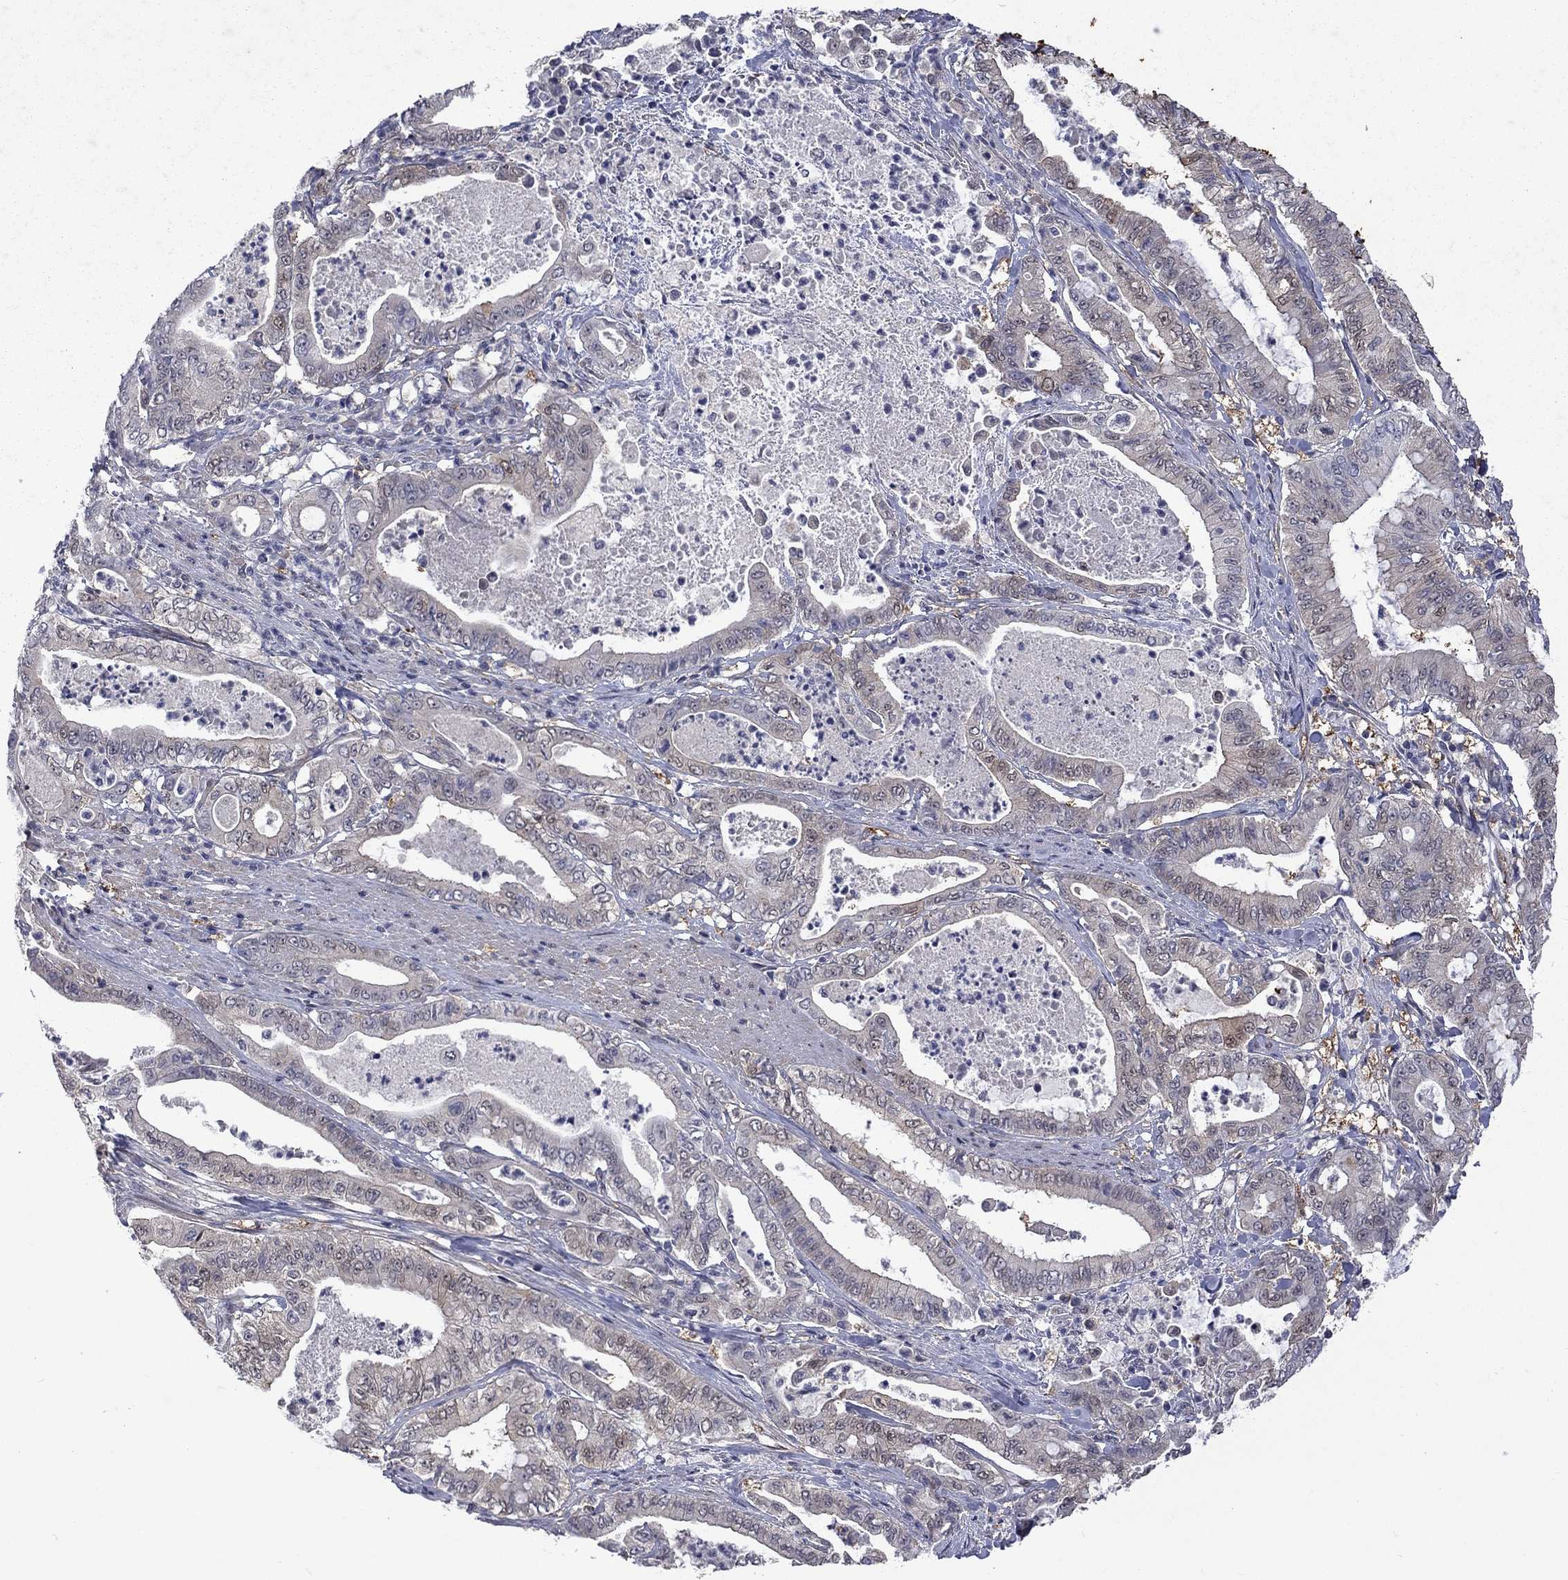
{"staining": {"intensity": "negative", "quantity": "none", "location": "none"}, "tissue": "pancreatic cancer", "cell_type": "Tumor cells", "image_type": "cancer", "snomed": [{"axis": "morphology", "description": "Adenocarcinoma, NOS"}, {"axis": "topography", "description": "Pancreas"}], "caption": "The immunohistochemistry (IHC) image has no significant expression in tumor cells of adenocarcinoma (pancreatic) tissue.", "gene": "CBR1", "patient": {"sex": "male", "age": 71}}